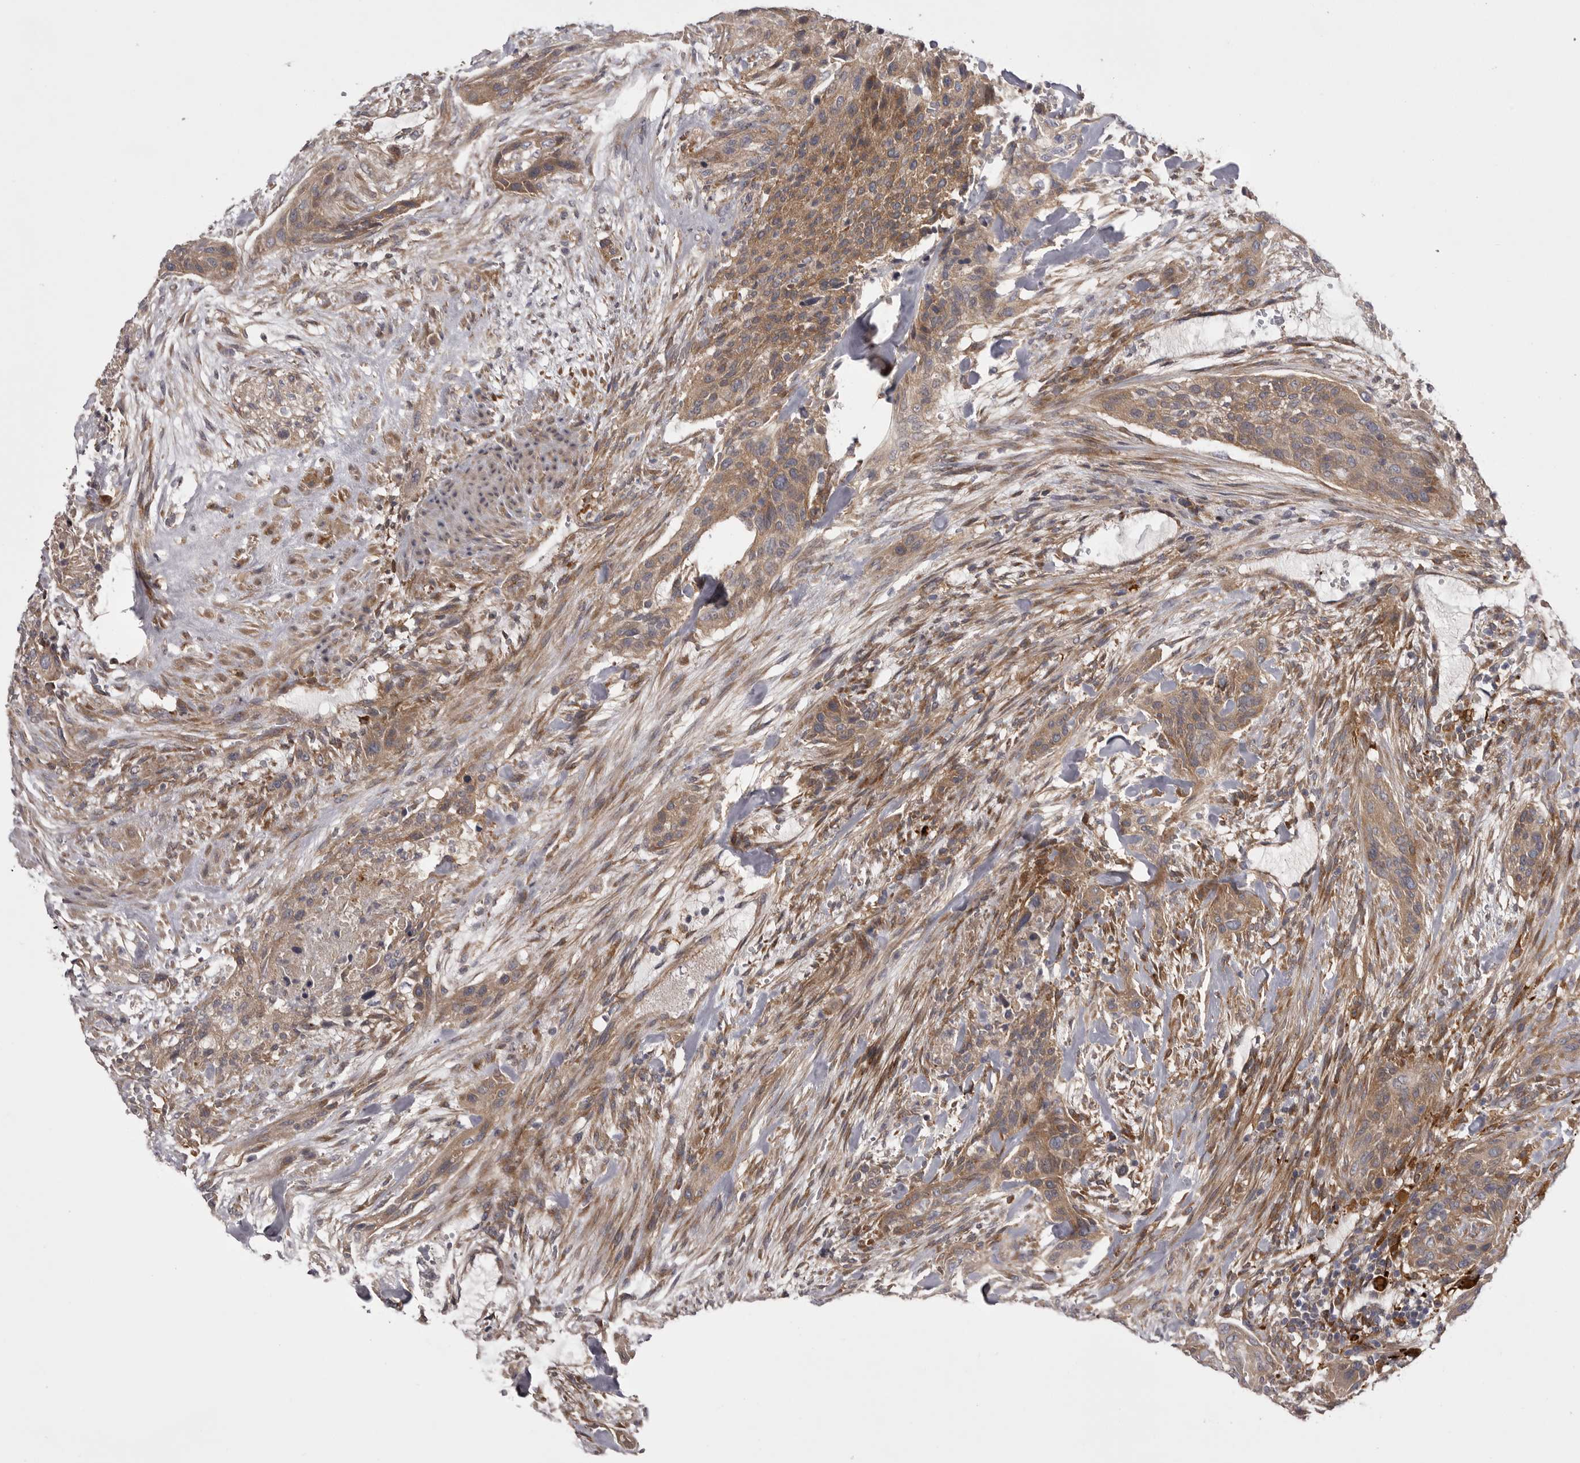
{"staining": {"intensity": "moderate", "quantity": ">75%", "location": "cytoplasmic/membranous"}, "tissue": "urothelial cancer", "cell_type": "Tumor cells", "image_type": "cancer", "snomed": [{"axis": "morphology", "description": "Urothelial carcinoma, High grade"}, {"axis": "topography", "description": "Urinary bladder"}], "caption": "A high-resolution micrograph shows IHC staining of urothelial cancer, which shows moderate cytoplasmic/membranous staining in approximately >75% of tumor cells.", "gene": "OSBPL9", "patient": {"sex": "male", "age": 35}}